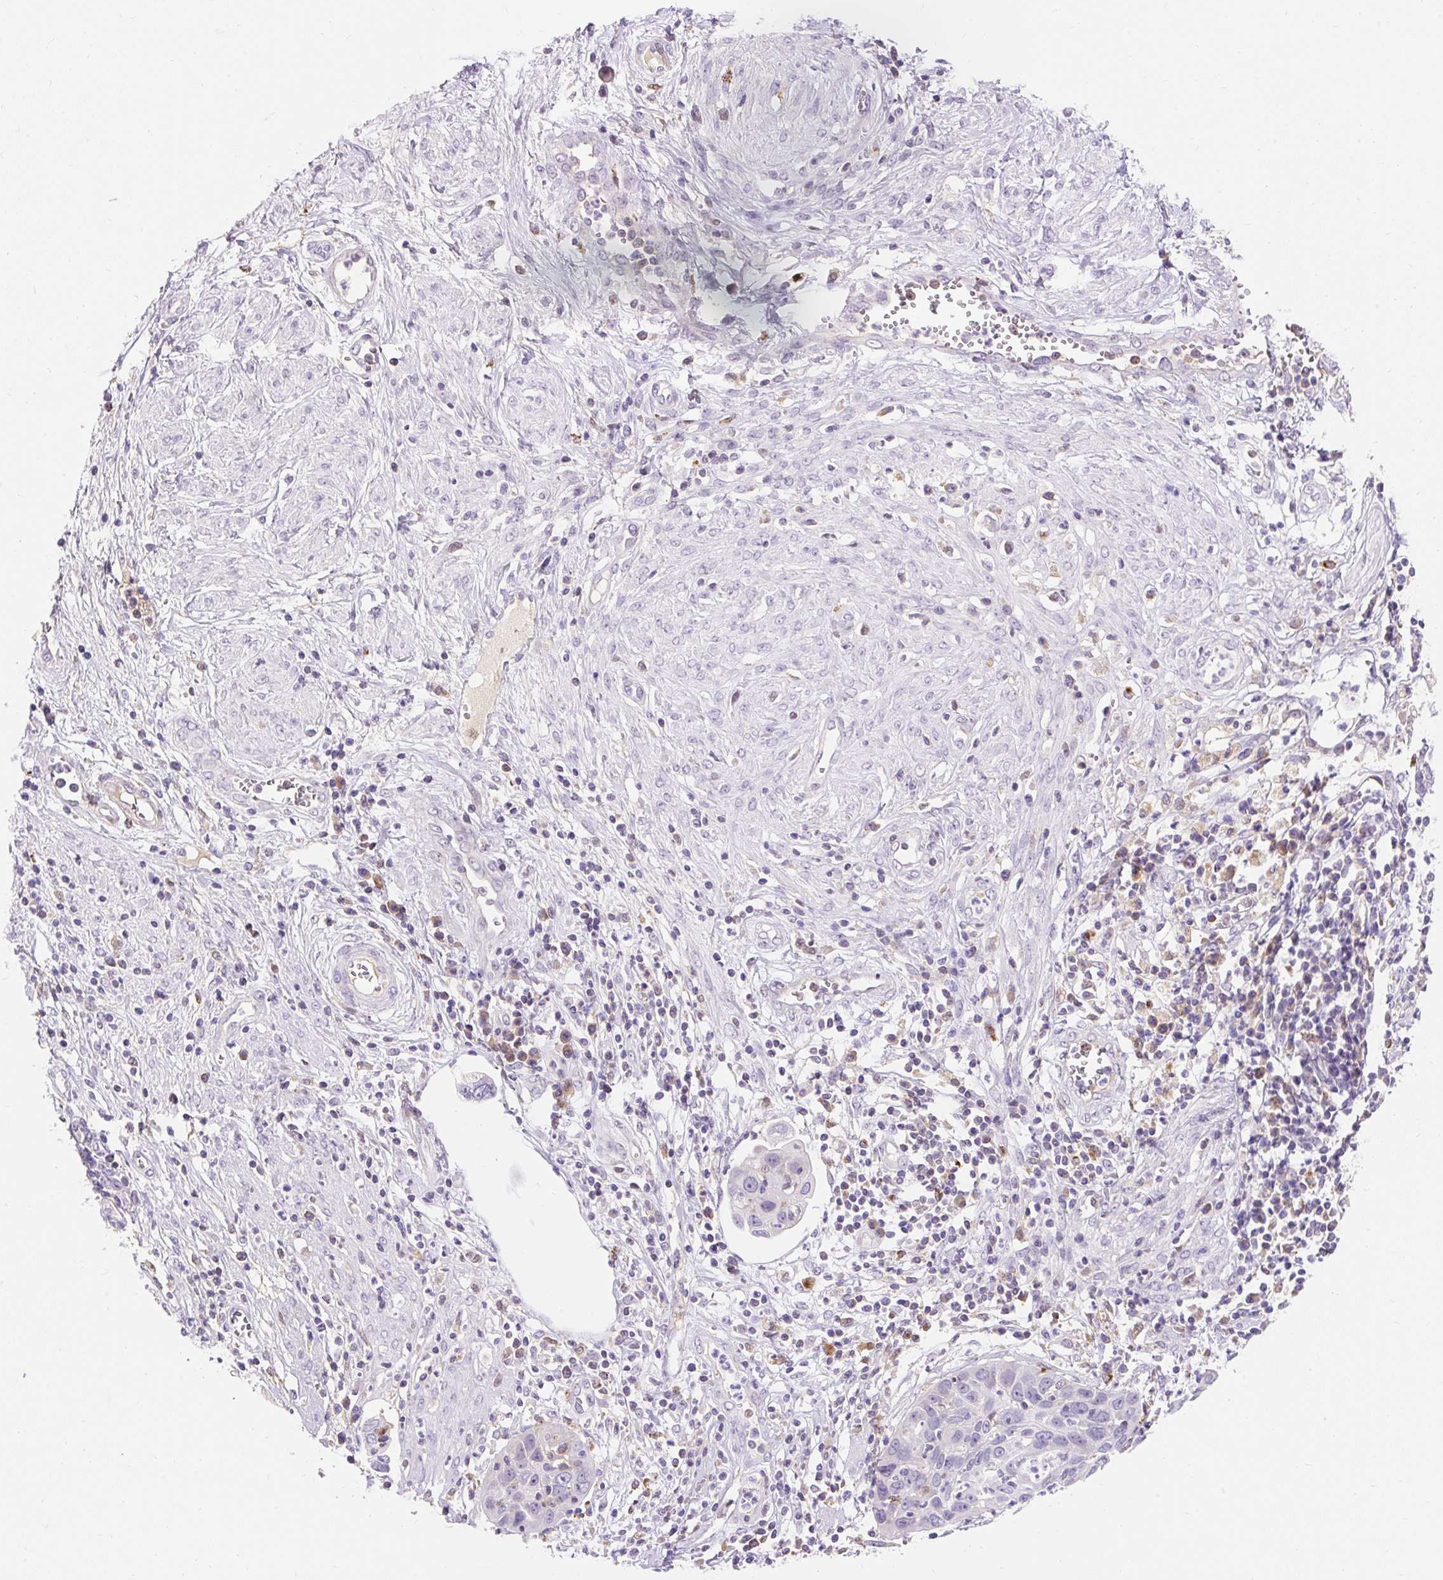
{"staining": {"intensity": "negative", "quantity": "none", "location": "none"}, "tissue": "cervical cancer", "cell_type": "Tumor cells", "image_type": "cancer", "snomed": [{"axis": "morphology", "description": "Squamous cell carcinoma, NOS"}, {"axis": "topography", "description": "Cervix"}], "caption": "IHC image of neoplastic tissue: human cervical cancer (squamous cell carcinoma) stained with DAB demonstrates no significant protein expression in tumor cells.", "gene": "TMEM150C", "patient": {"sex": "female", "age": 36}}